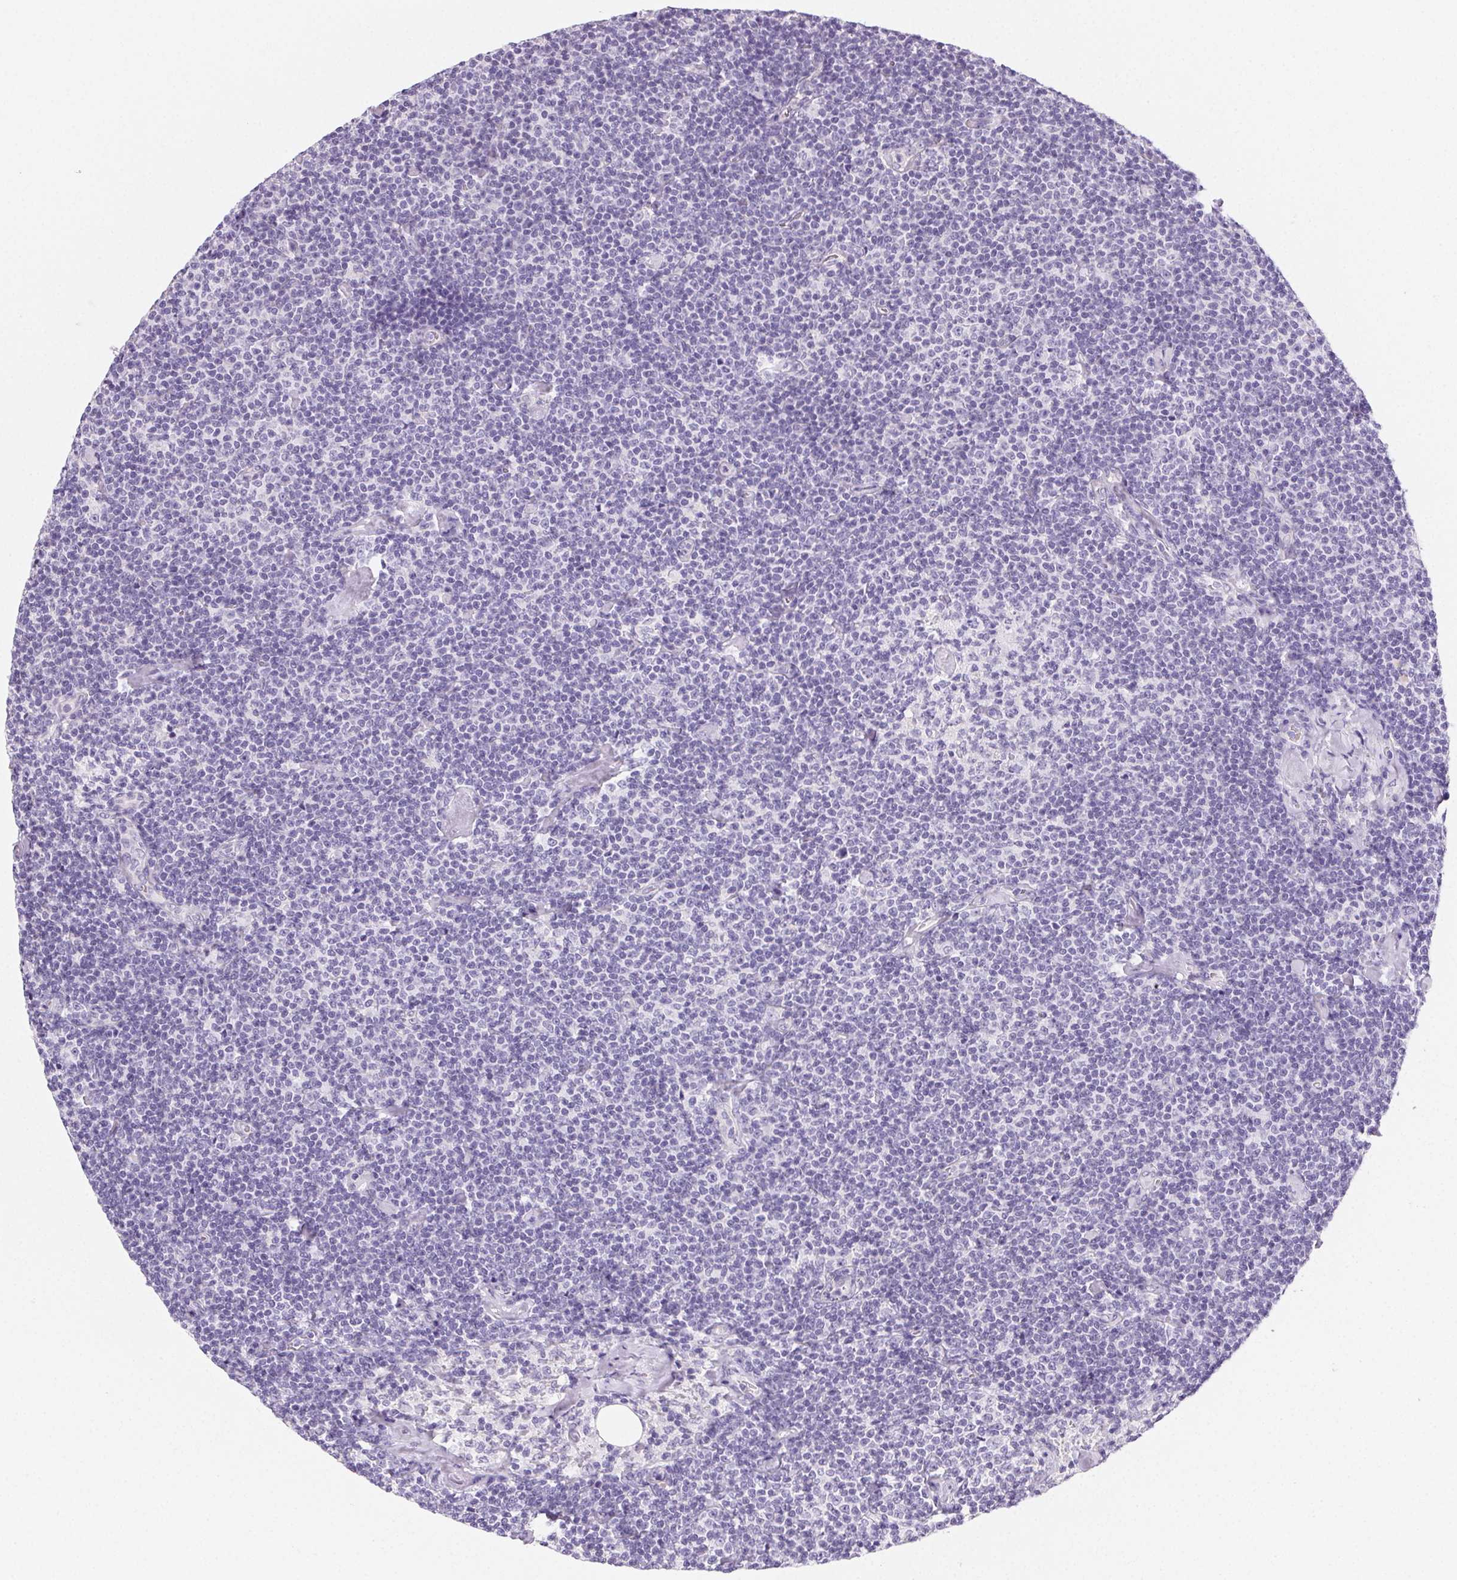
{"staining": {"intensity": "negative", "quantity": "none", "location": "none"}, "tissue": "lymphoma", "cell_type": "Tumor cells", "image_type": "cancer", "snomed": [{"axis": "morphology", "description": "Malignant lymphoma, non-Hodgkin's type, Low grade"}, {"axis": "topography", "description": "Lymph node"}], "caption": "Immunohistochemical staining of human malignant lymphoma, non-Hodgkin's type (low-grade) exhibits no significant staining in tumor cells. The staining is performed using DAB brown chromogen with nuclei counter-stained in using hematoxylin.", "gene": "PRSS3", "patient": {"sex": "male", "age": 81}}